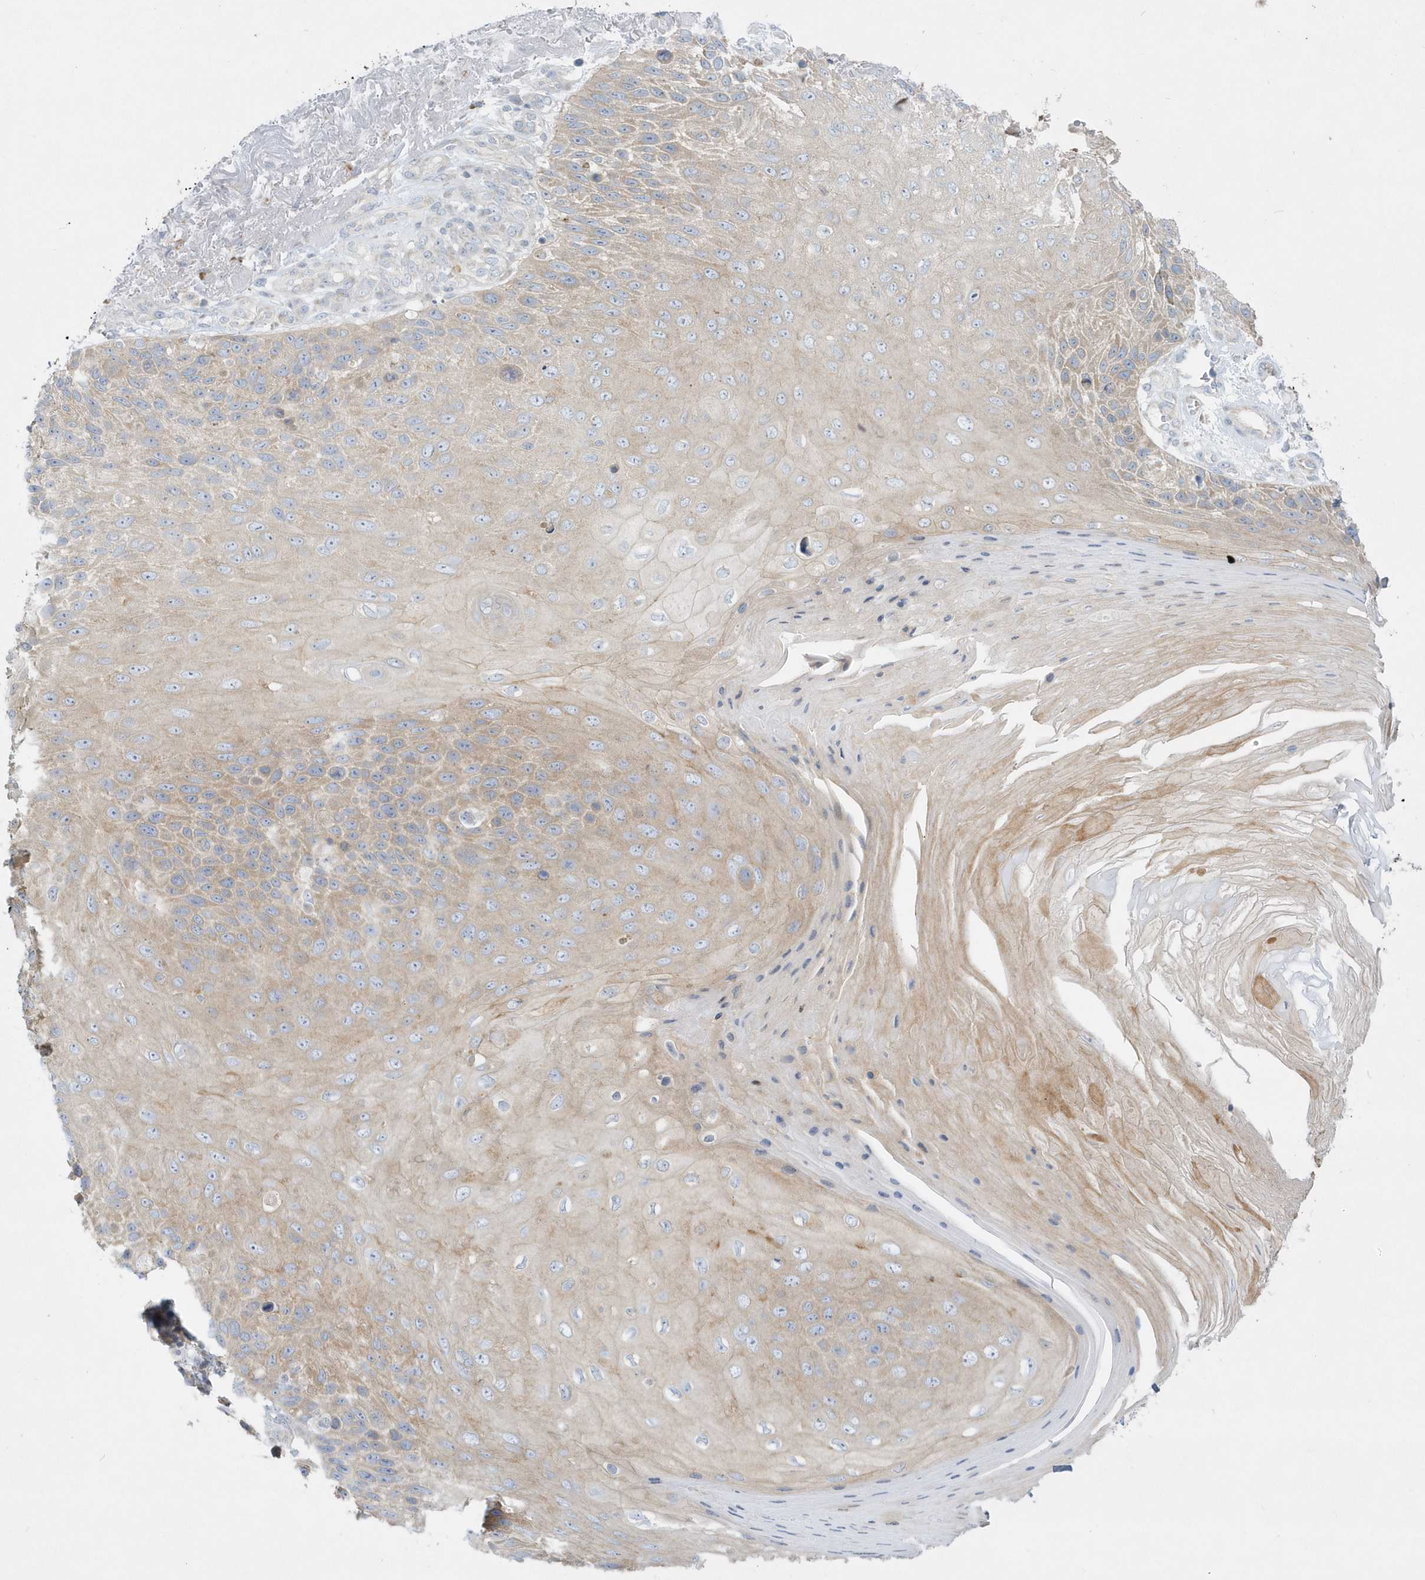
{"staining": {"intensity": "weak", "quantity": ">75%", "location": "cytoplasmic/membranous"}, "tissue": "skin cancer", "cell_type": "Tumor cells", "image_type": "cancer", "snomed": [{"axis": "morphology", "description": "Squamous cell carcinoma, NOS"}, {"axis": "topography", "description": "Skin"}], "caption": "Squamous cell carcinoma (skin) stained with a brown dye reveals weak cytoplasmic/membranous positive expression in about >75% of tumor cells.", "gene": "DNAJC18", "patient": {"sex": "female", "age": 88}}